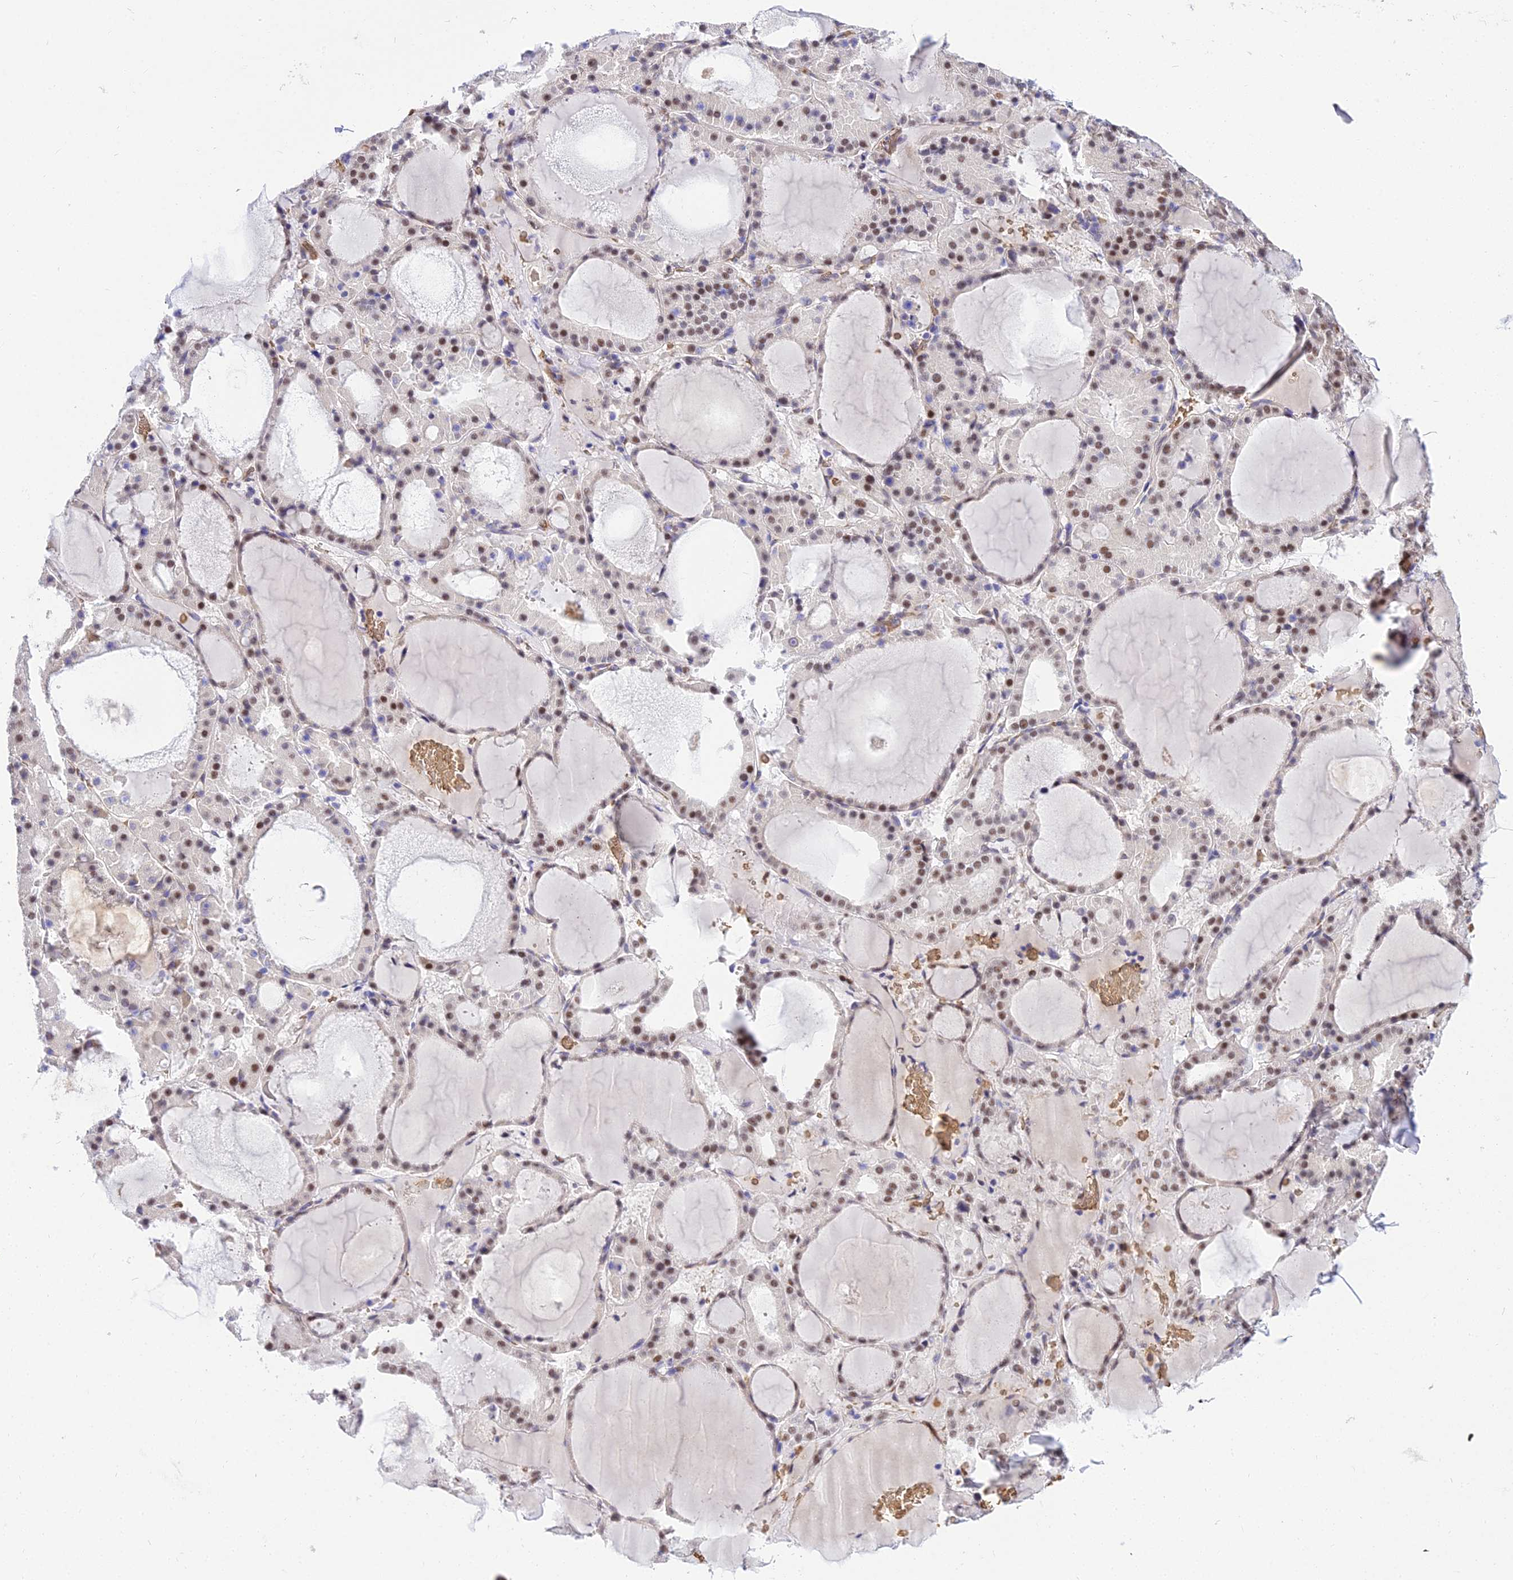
{"staining": {"intensity": "weak", "quantity": "25%-75%", "location": "nuclear"}, "tissue": "thyroid gland", "cell_type": "Glandular cells", "image_type": "normal", "snomed": [{"axis": "morphology", "description": "Normal tissue, NOS"}, {"axis": "morphology", "description": "Carcinoma, NOS"}, {"axis": "topography", "description": "Thyroid gland"}], "caption": "IHC of benign human thyroid gland reveals low levels of weak nuclear expression in approximately 25%-75% of glandular cells.", "gene": "BCL9", "patient": {"sex": "female", "age": 86}}